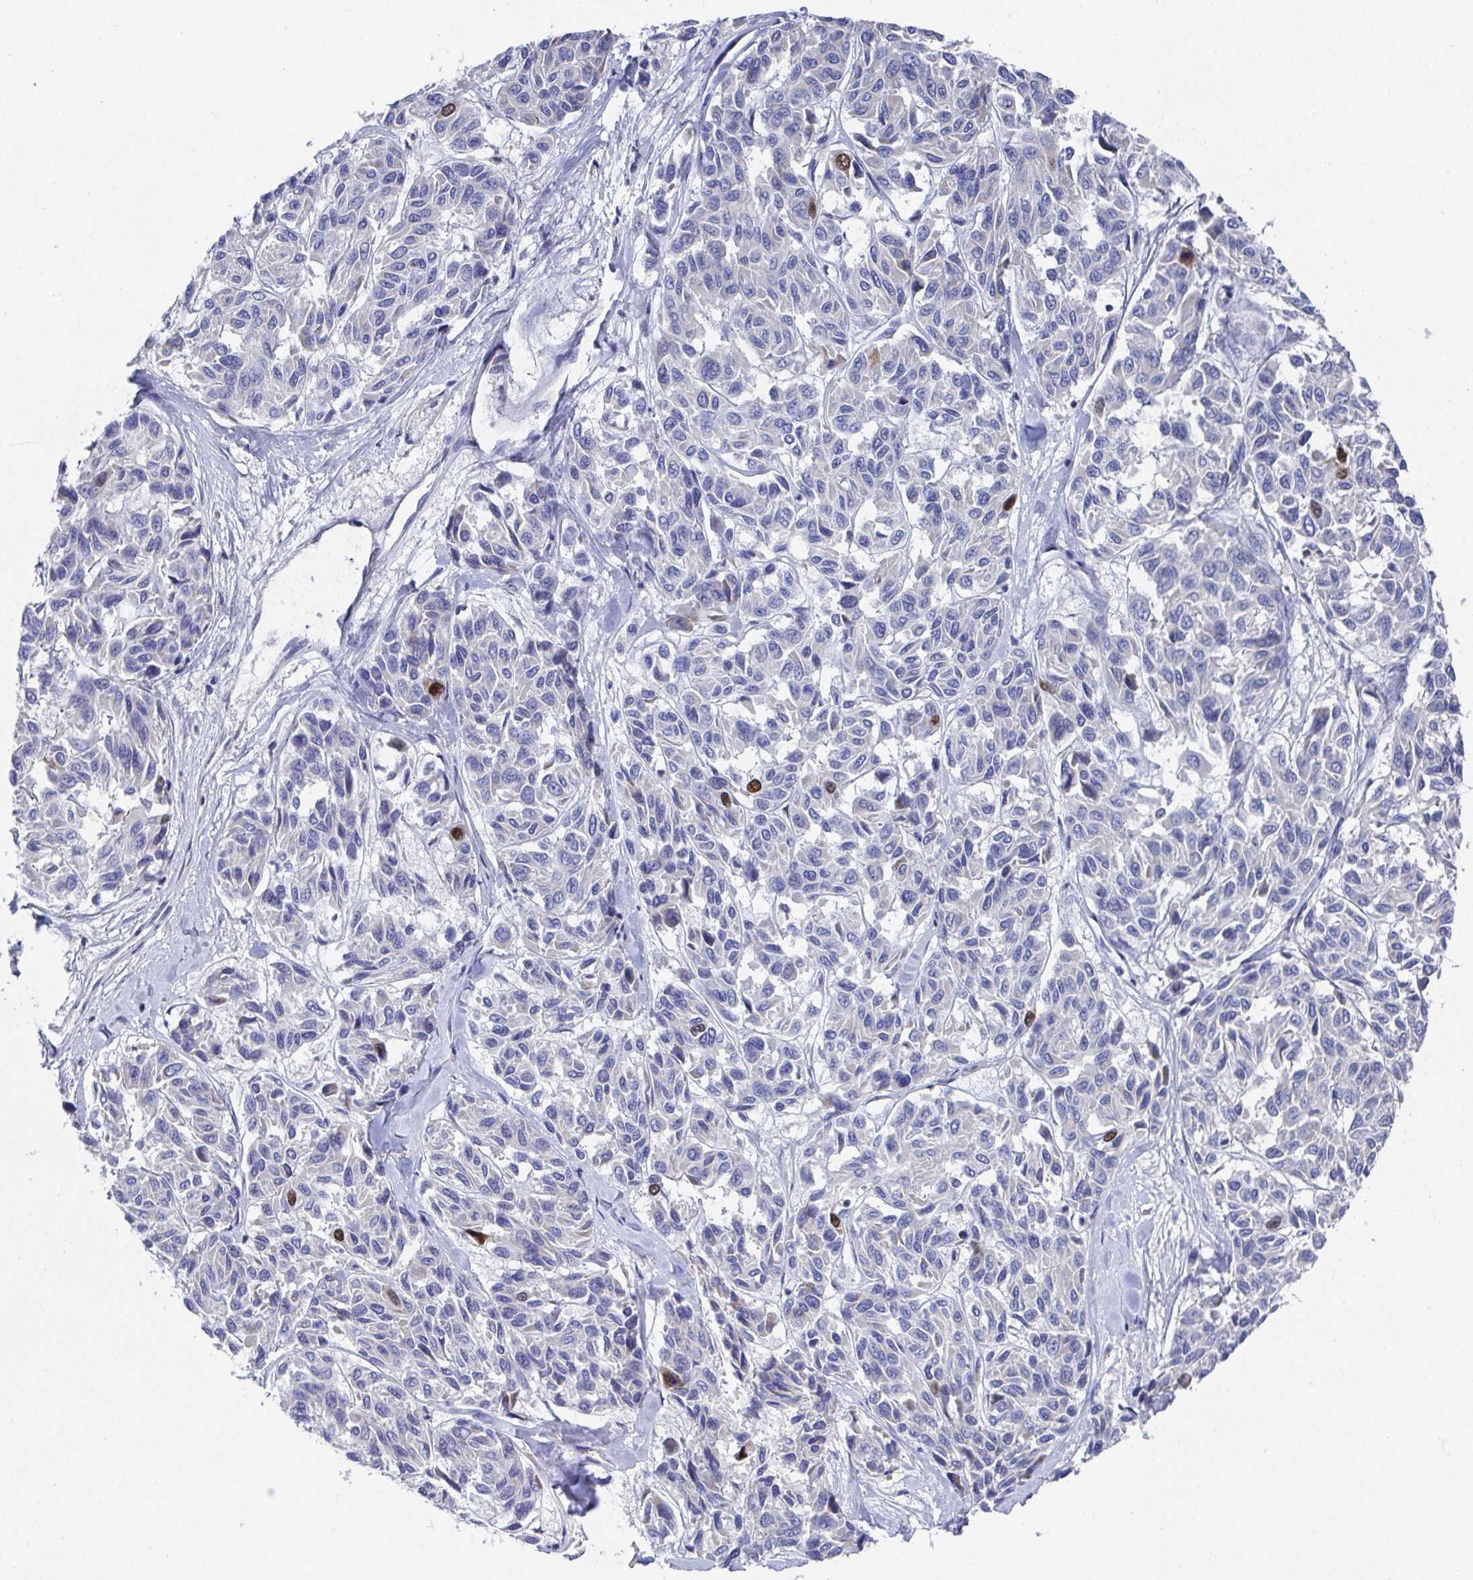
{"staining": {"intensity": "moderate", "quantity": "<25%", "location": "nuclear"}, "tissue": "melanoma", "cell_type": "Tumor cells", "image_type": "cancer", "snomed": [{"axis": "morphology", "description": "Malignant melanoma, NOS"}, {"axis": "topography", "description": "Skin"}], "caption": "A brown stain labels moderate nuclear positivity of a protein in malignant melanoma tumor cells.", "gene": "ATP5F1C", "patient": {"sex": "female", "age": 66}}